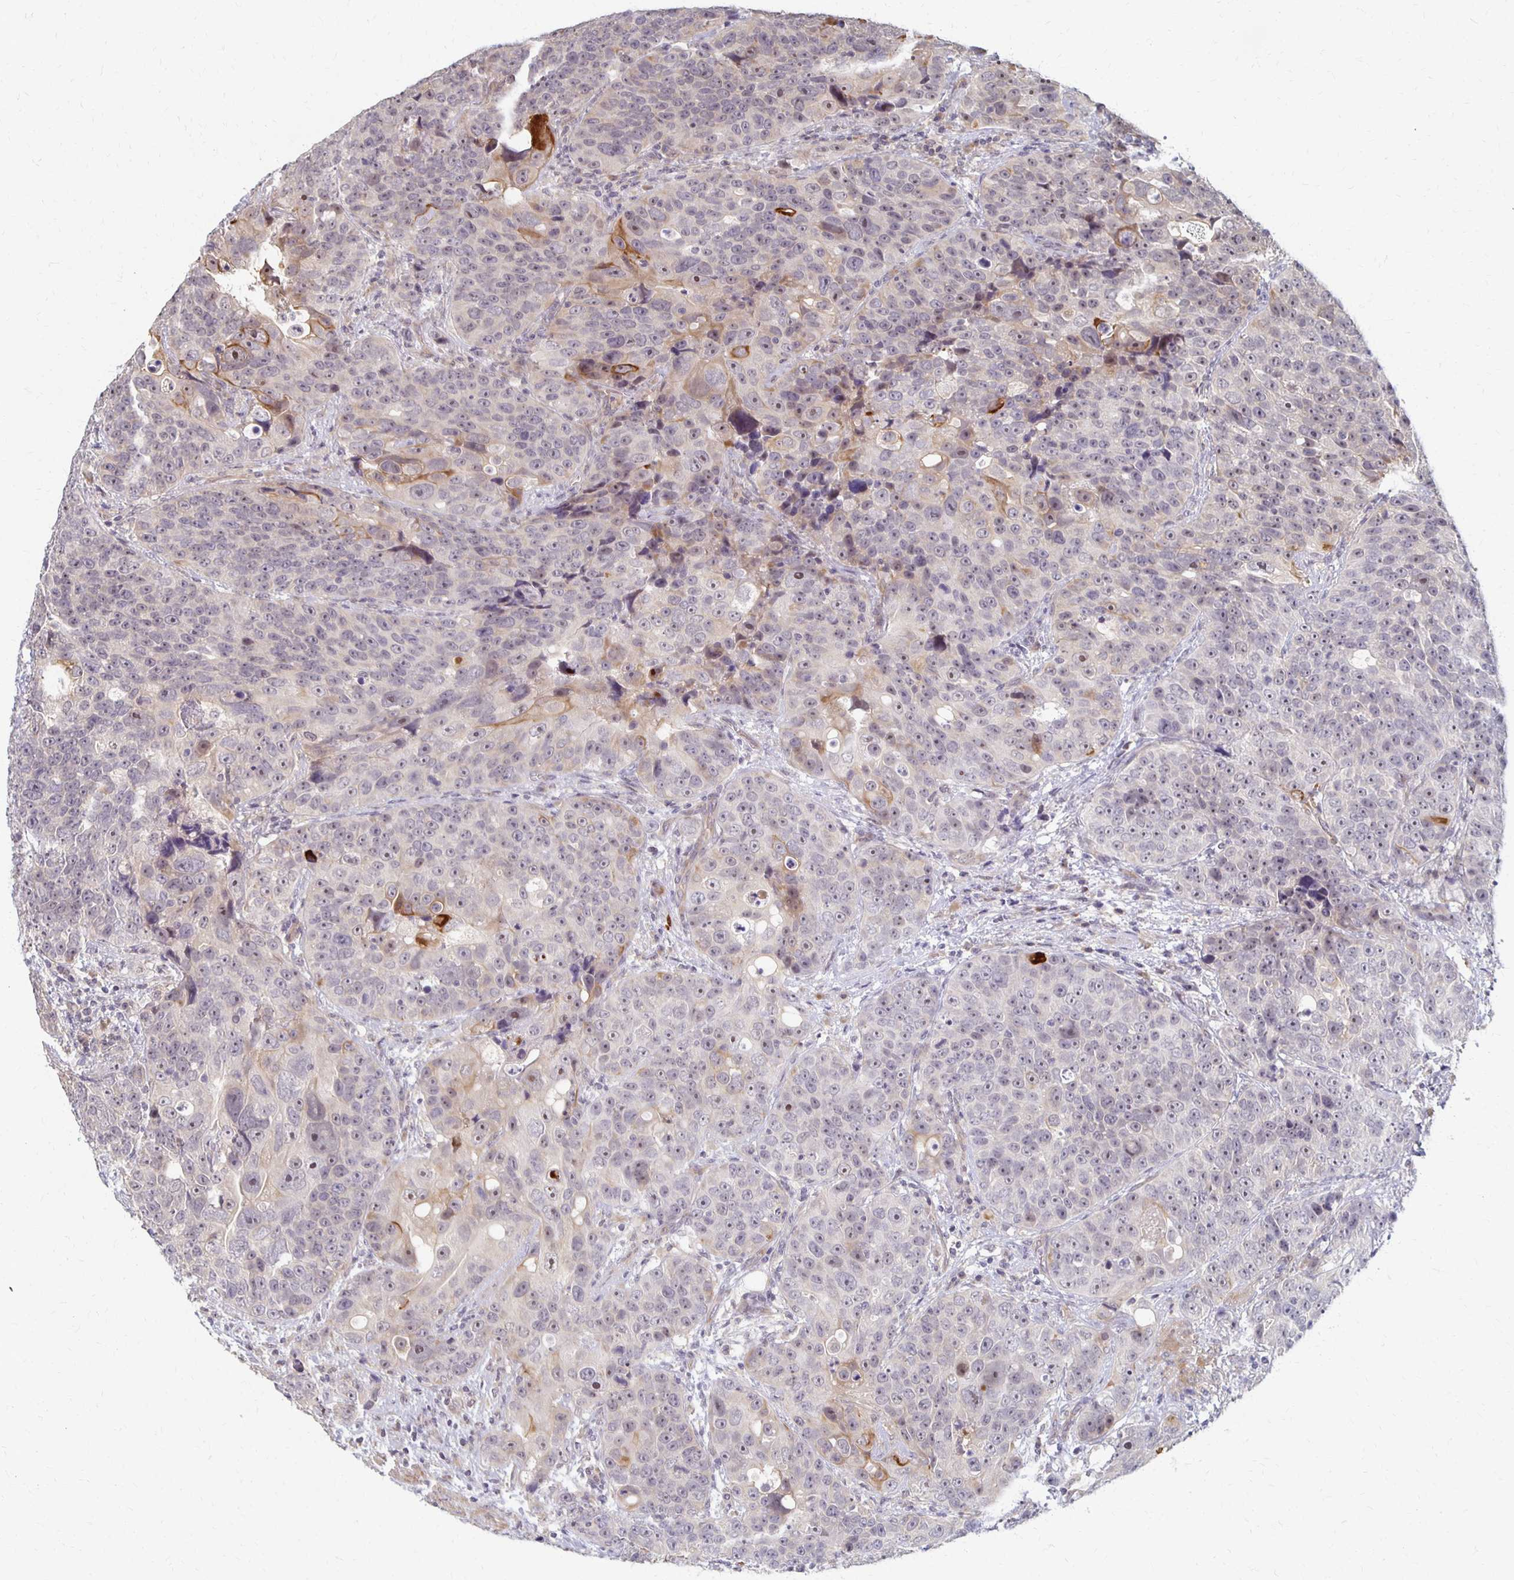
{"staining": {"intensity": "moderate", "quantity": "<25%", "location": "cytoplasmic/membranous,nuclear"}, "tissue": "urothelial cancer", "cell_type": "Tumor cells", "image_type": "cancer", "snomed": [{"axis": "morphology", "description": "Urothelial carcinoma, NOS"}, {"axis": "topography", "description": "Urinary bladder"}], "caption": "Protein expression by immunohistochemistry (IHC) exhibits moderate cytoplasmic/membranous and nuclear expression in approximately <25% of tumor cells in transitional cell carcinoma. The staining was performed using DAB (3,3'-diaminobenzidine), with brown indicating positive protein expression. Nuclei are stained blue with hematoxylin.", "gene": "PRKCB", "patient": {"sex": "male", "age": 52}}